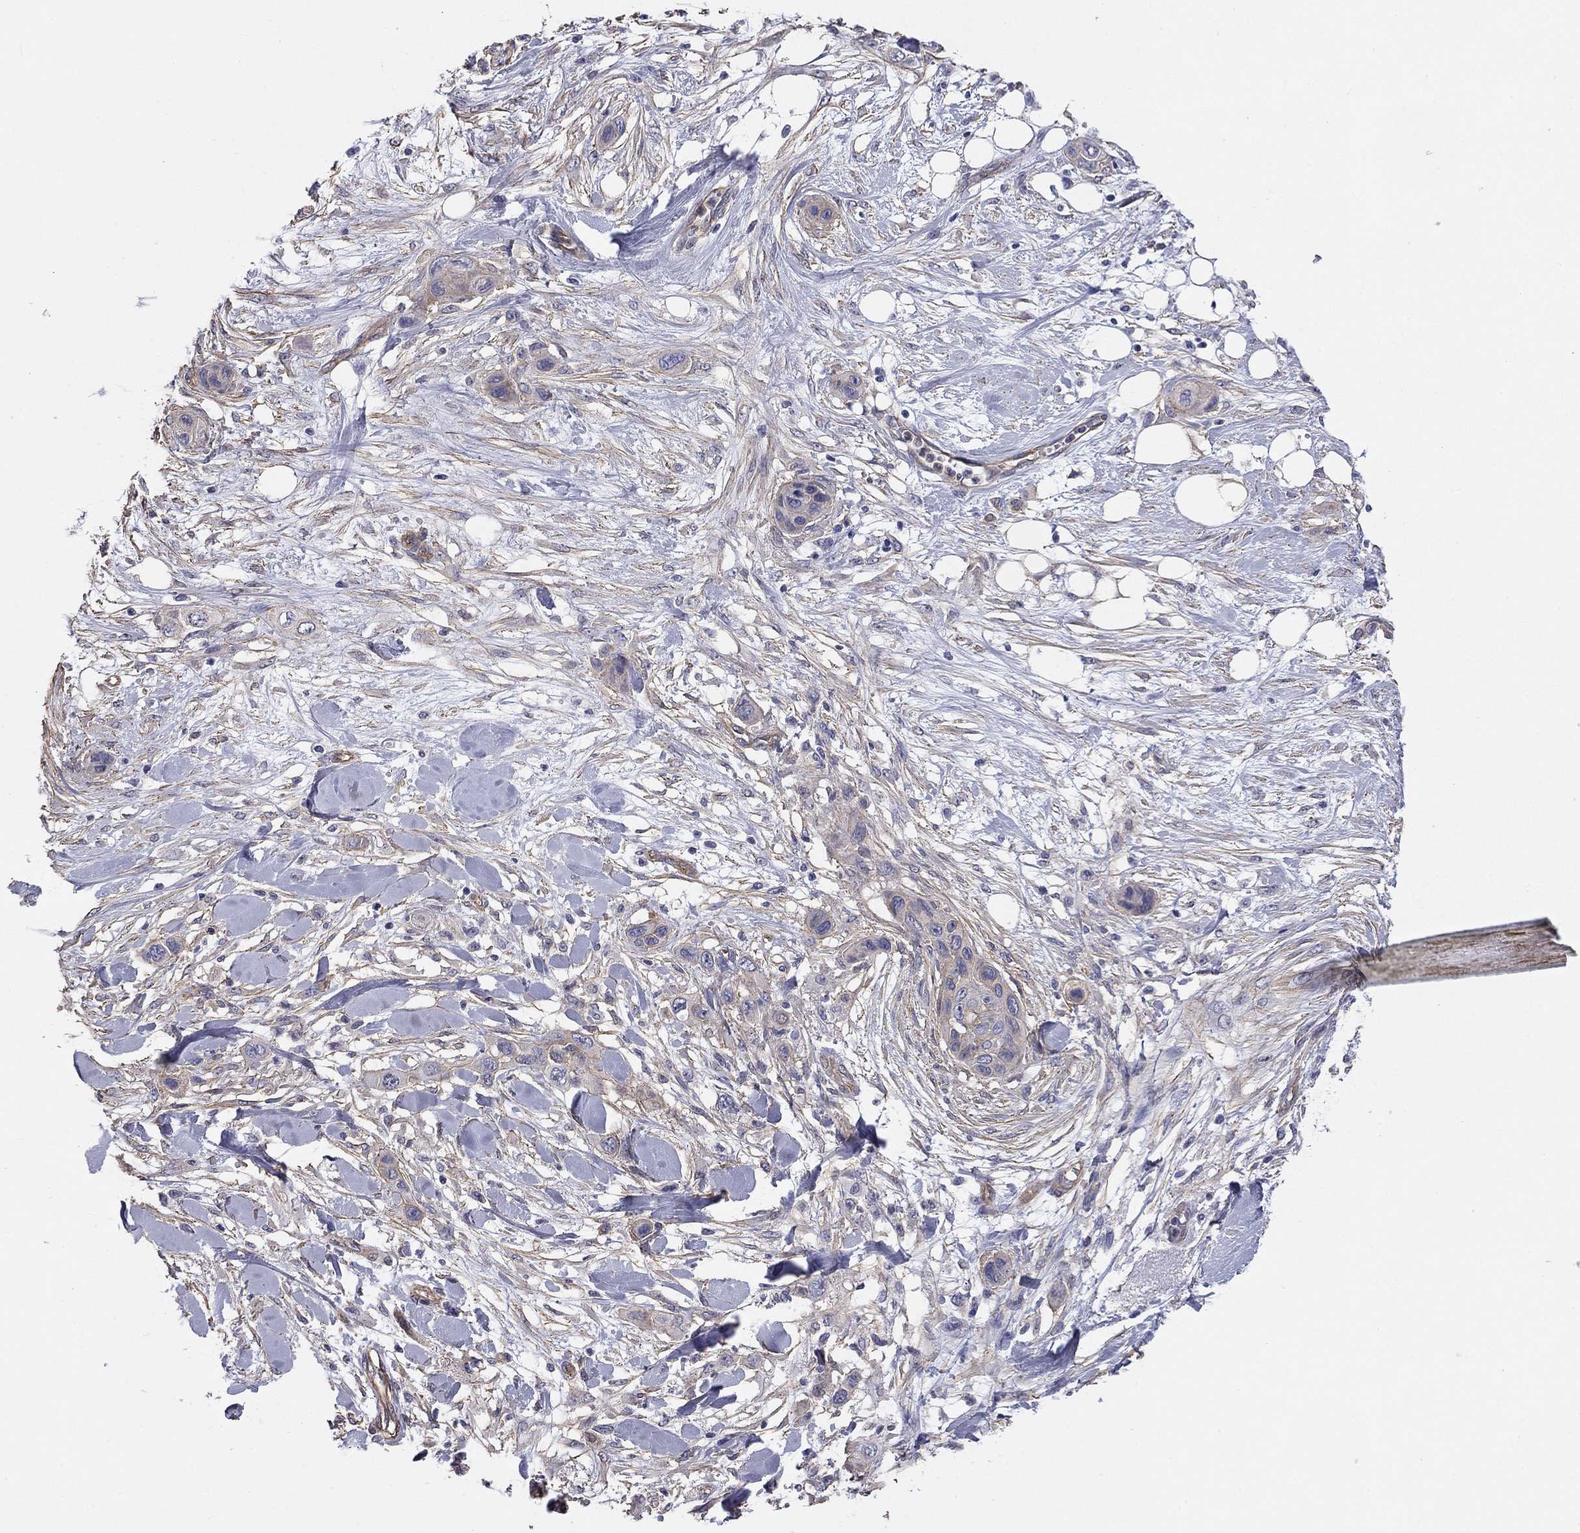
{"staining": {"intensity": "weak", "quantity": "<25%", "location": "cytoplasmic/membranous"}, "tissue": "skin cancer", "cell_type": "Tumor cells", "image_type": "cancer", "snomed": [{"axis": "morphology", "description": "Squamous cell carcinoma, NOS"}, {"axis": "topography", "description": "Skin"}], "caption": "Immunohistochemistry image of human squamous cell carcinoma (skin) stained for a protein (brown), which shows no positivity in tumor cells. (Brightfield microscopy of DAB immunohistochemistry (IHC) at high magnification).", "gene": "TCHH", "patient": {"sex": "male", "age": 79}}